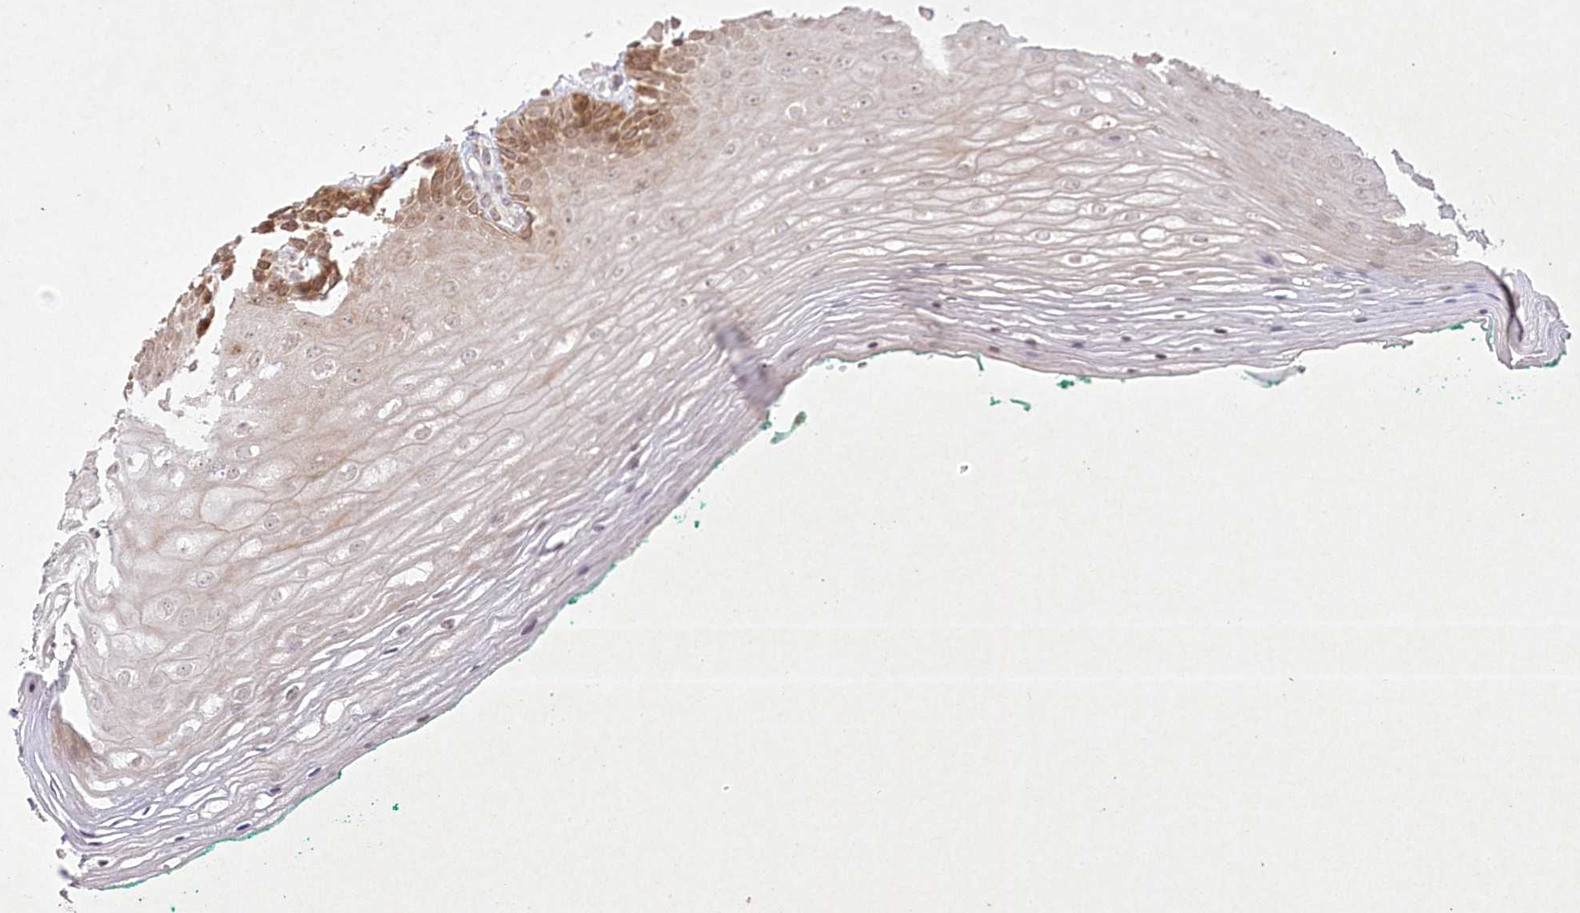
{"staining": {"intensity": "moderate", "quantity": "25%-75%", "location": "cytoplasmic/membranous"}, "tissue": "oral mucosa", "cell_type": "Squamous epithelial cells", "image_type": "normal", "snomed": [{"axis": "morphology", "description": "Normal tissue, NOS"}, {"axis": "topography", "description": "Skeletal muscle"}, {"axis": "topography", "description": "Oral tissue"}, {"axis": "topography", "description": "Peripheral nerve tissue"}], "caption": "There is medium levels of moderate cytoplasmic/membranous staining in squamous epithelial cells of normal oral mucosa, as demonstrated by immunohistochemical staining (brown color).", "gene": "SH2D3A", "patient": {"sex": "female", "age": 84}}